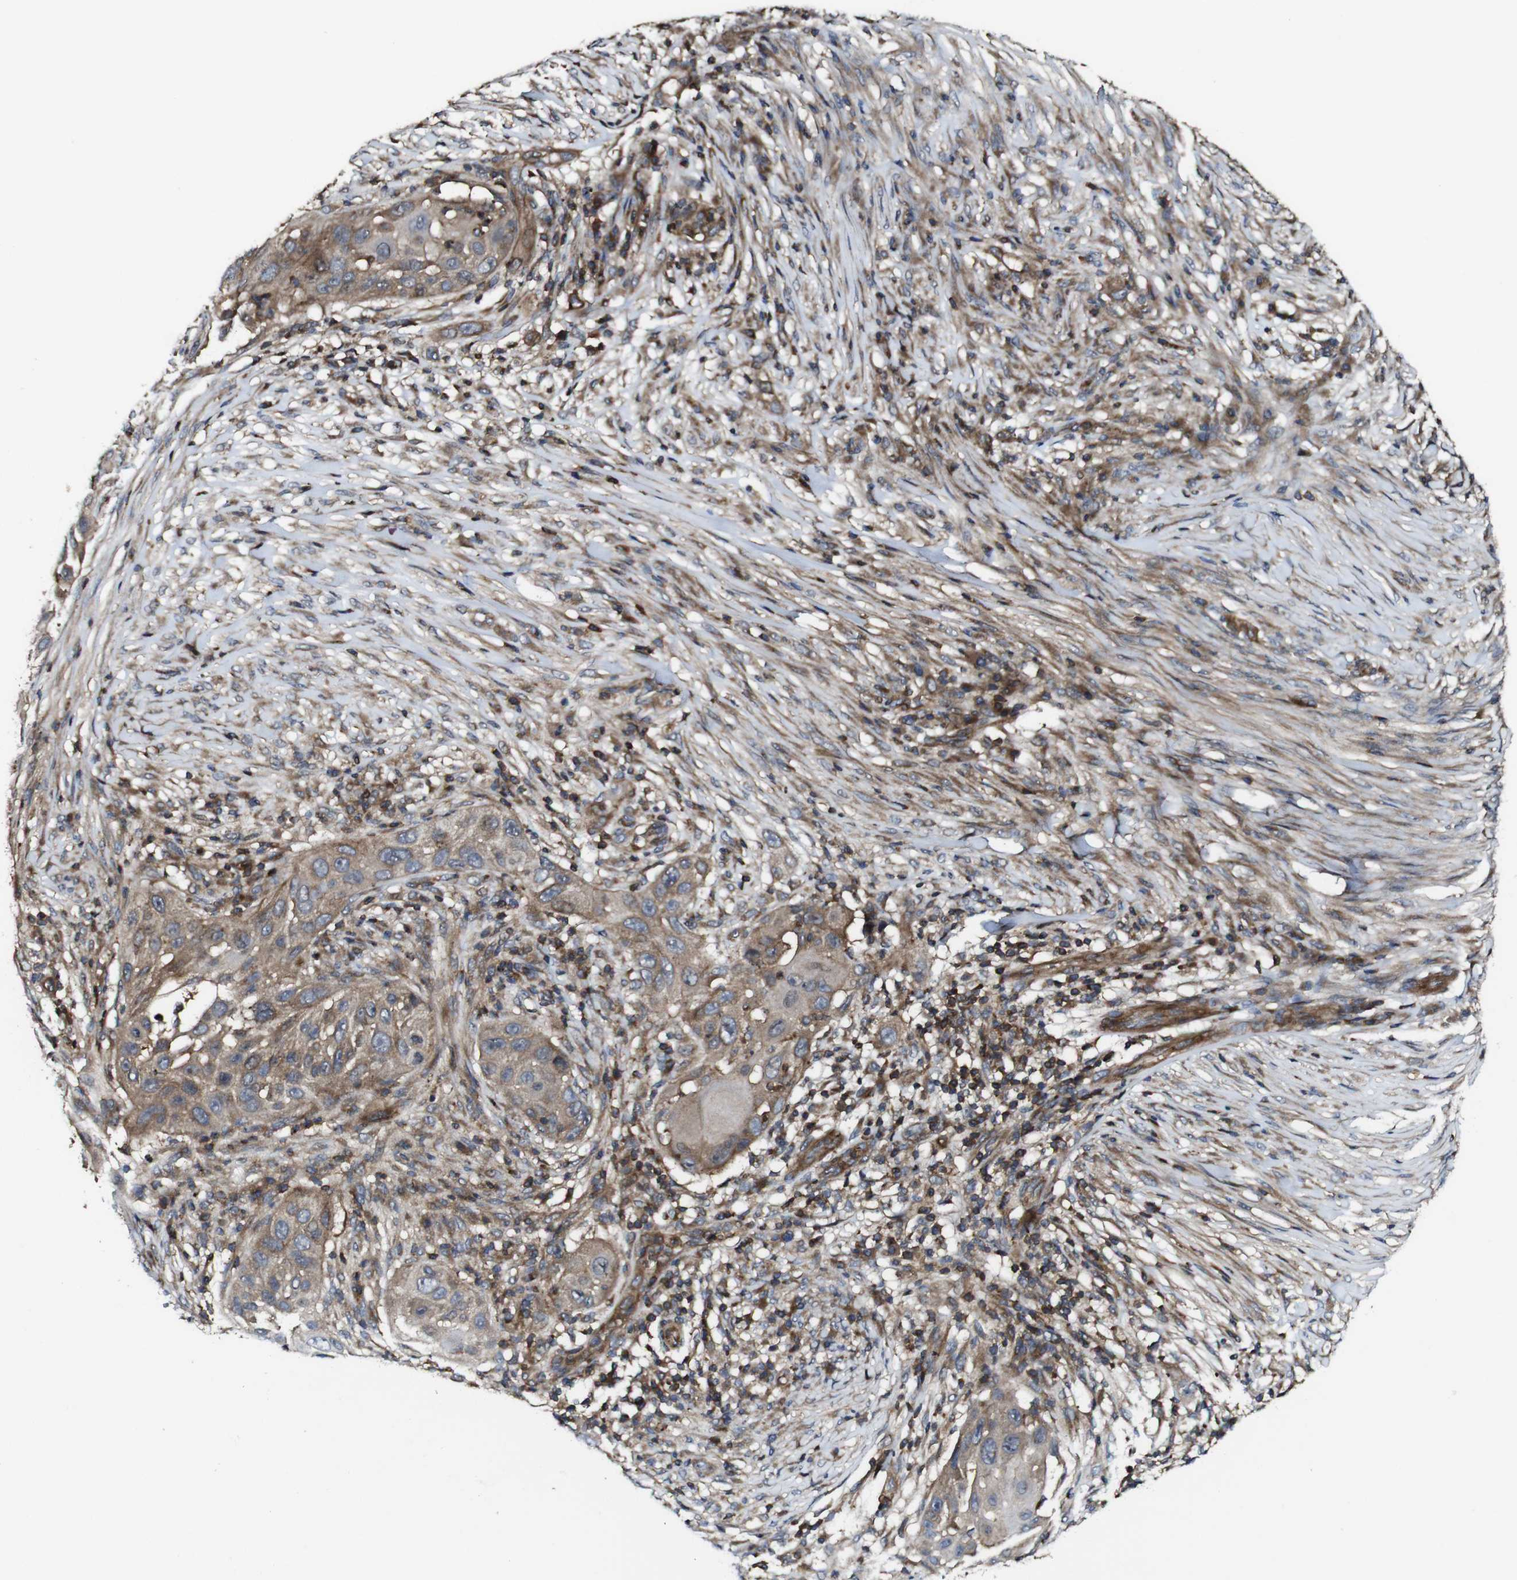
{"staining": {"intensity": "weak", "quantity": ">75%", "location": "cytoplasmic/membranous"}, "tissue": "skin cancer", "cell_type": "Tumor cells", "image_type": "cancer", "snomed": [{"axis": "morphology", "description": "Squamous cell carcinoma, NOS"}, {"axis": "topography", "description": "Skin"}], "caption": "There is low levels of weak cytoplasmic/membranous staining in tumor cells of squamous cell carcinoma (skin), as demonstrated by immunohistochemical staining (brown color).", "gene": "TNIK", "patient": {"sex": "female", "age": 44}}